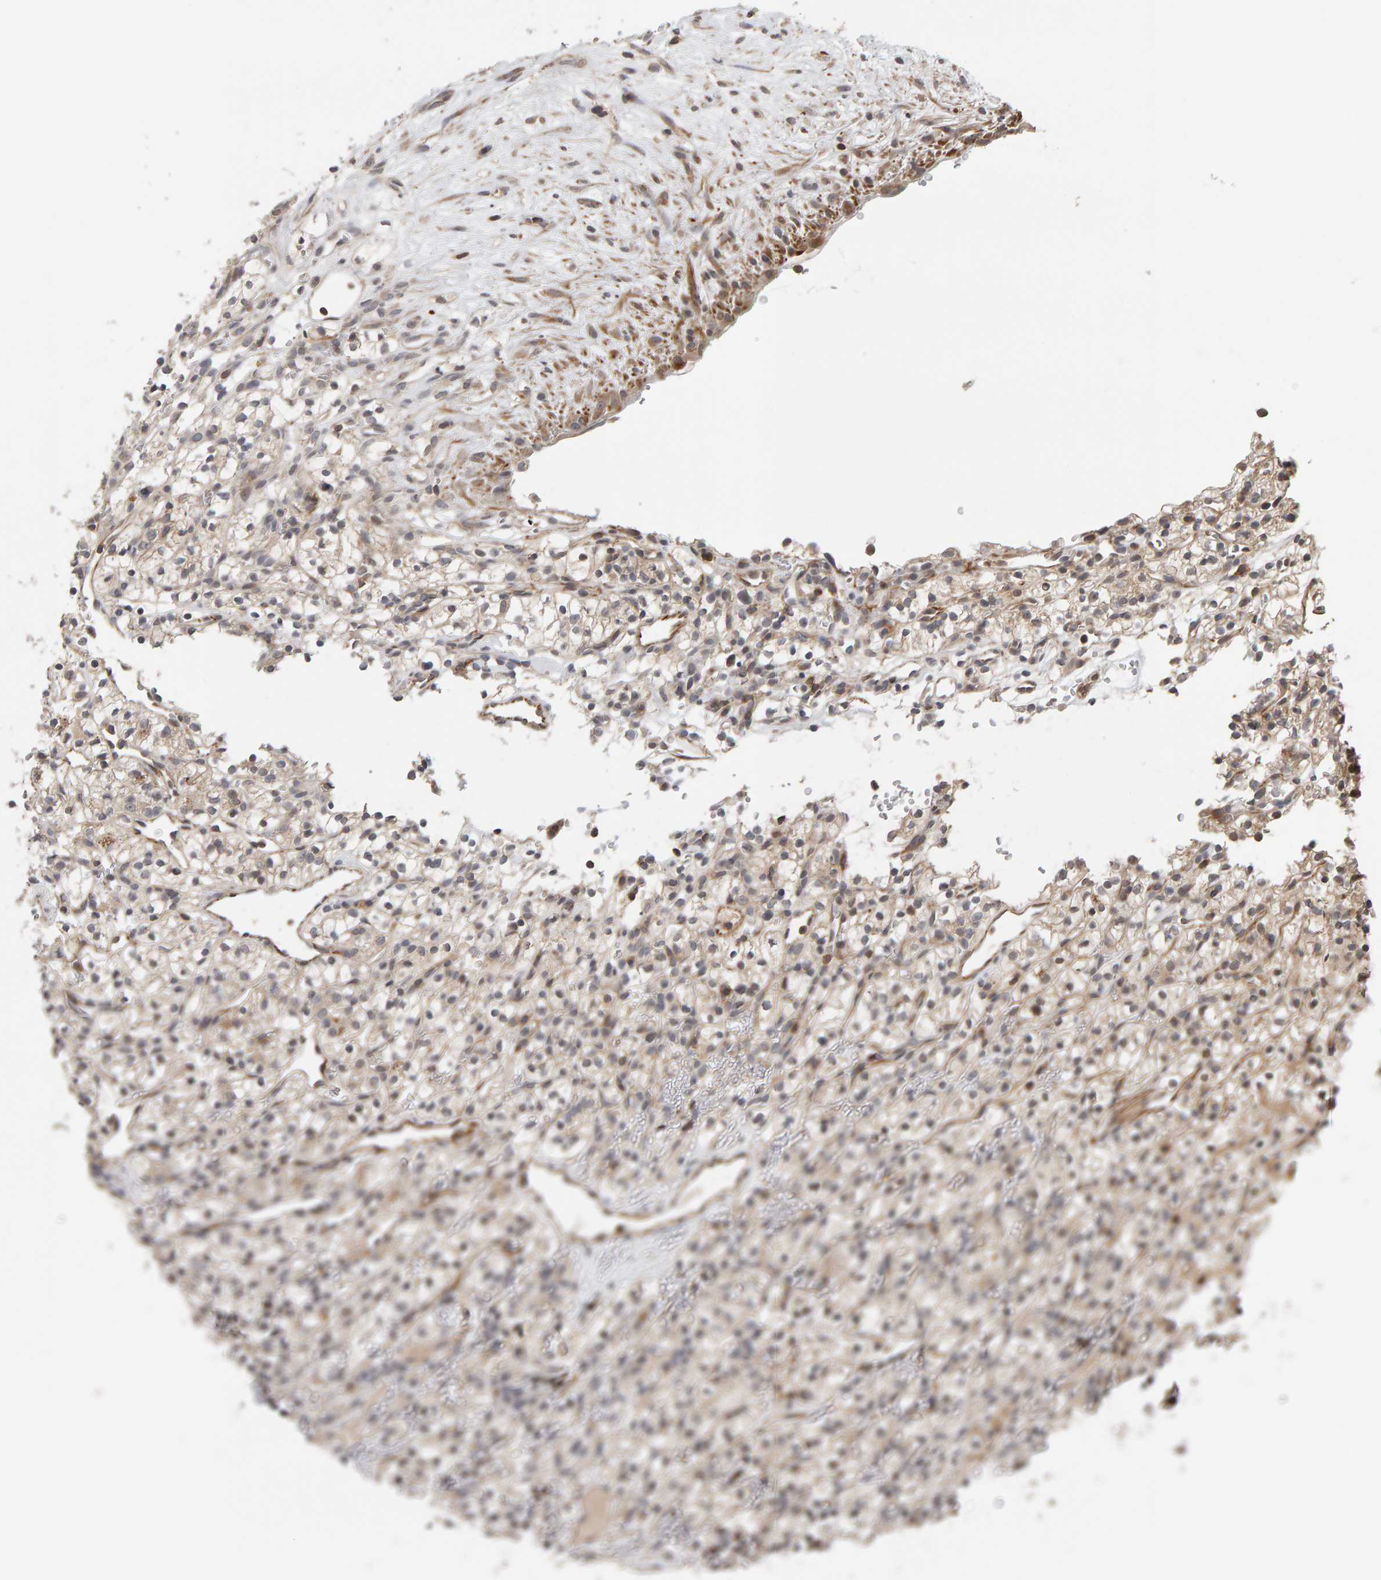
{"staining": {"intensity": "negative", "quantity": "none", "location": "none"}, "tissue": "renal cancer", "cell_type": "Tumor cells", "image_type": "cancer", "snomed": [{"axis": "morphology", "description": "Adenocarcinoma, NOS"}, {"axis": "topography", "description": "Kidney"}], "caption": "Tumor cells show no significant protein staining in renal cancer.", "gene": "TEFM", "patient": {"sex": "female", "age": 57}}